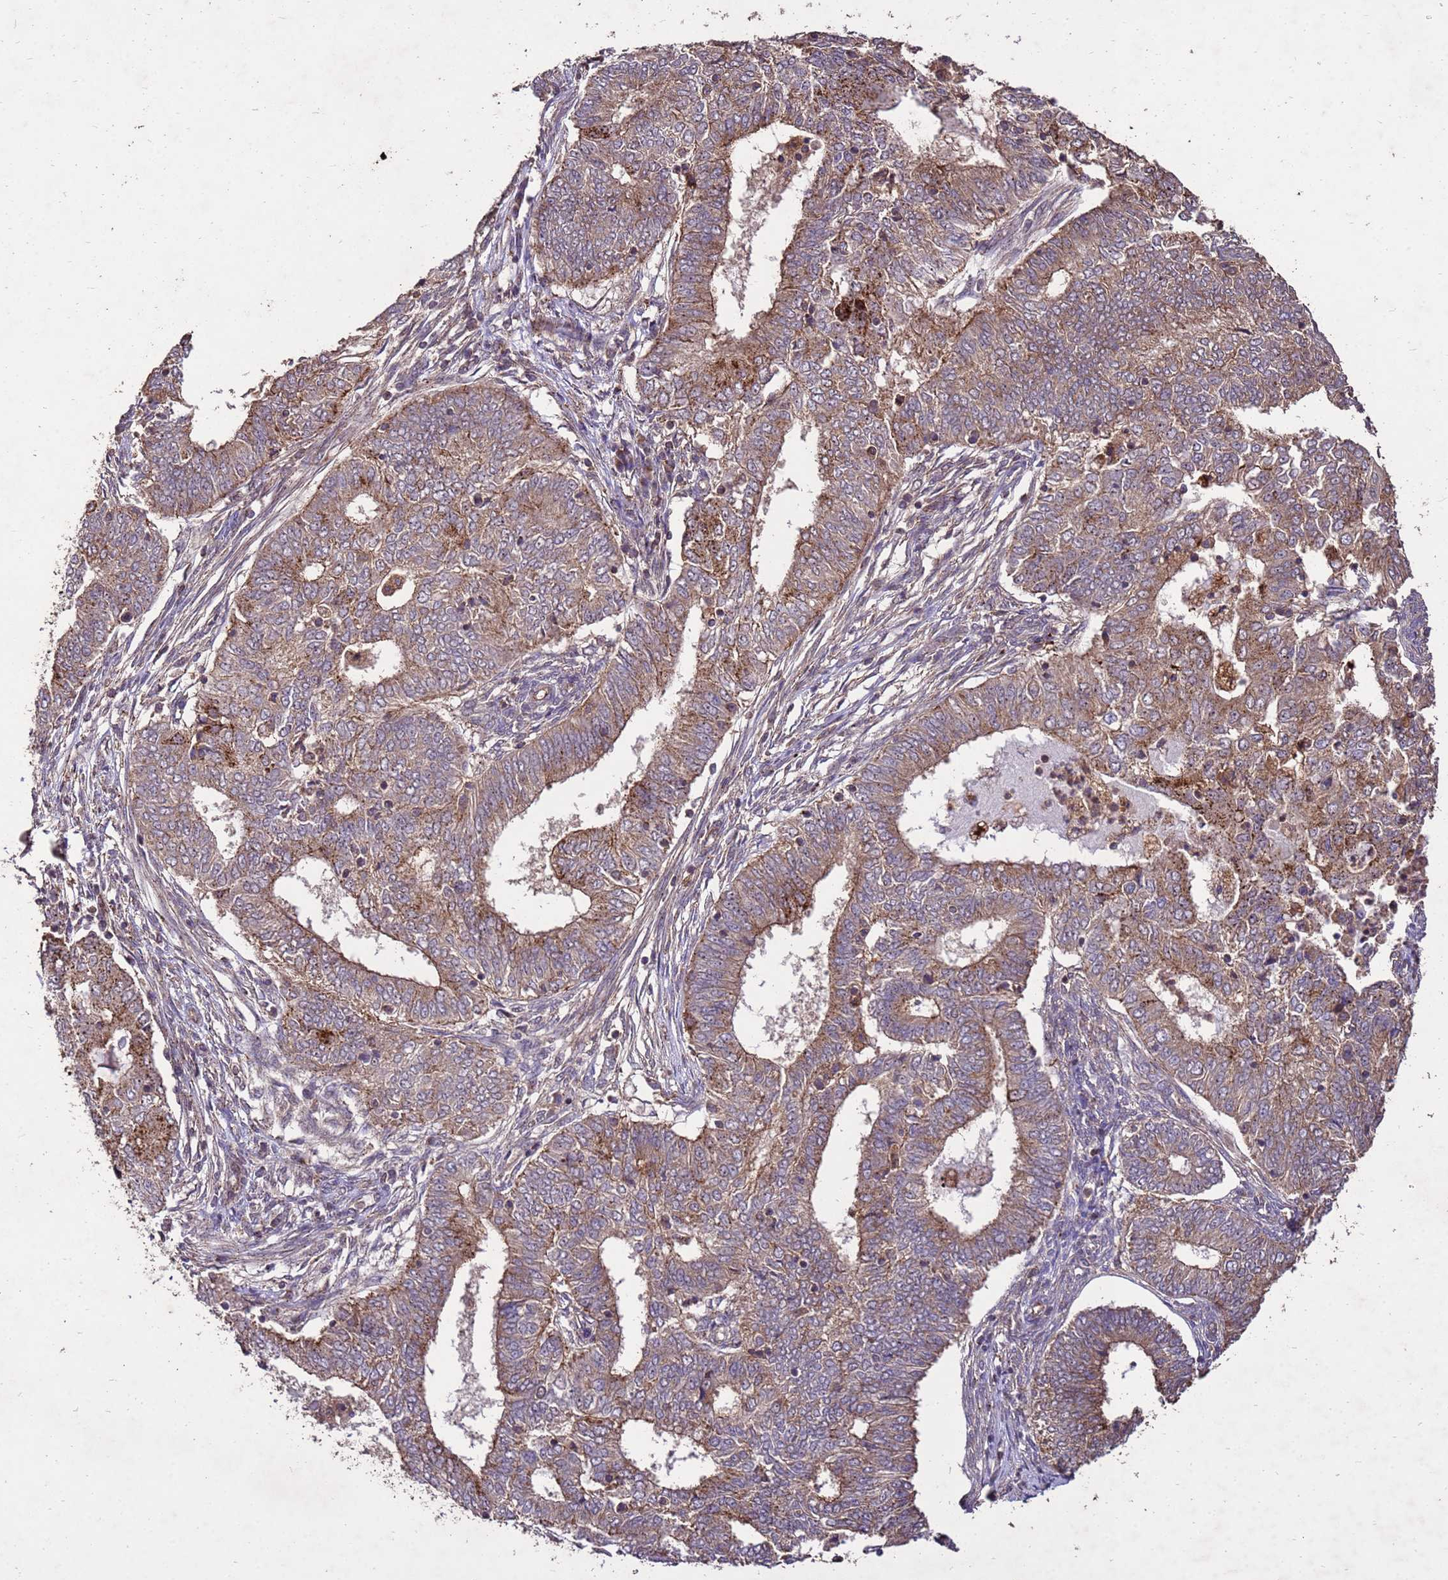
{"staining": {"intensity": "moderate", "quantity": ">75%", "location": "cytoplasmic/membranous"}, "tissue": "endometrial cancer", "cell_type": "Tumor cells", "image_type": "cancer", "snomed": [{"axis": "morphology", "description": "Adenocarcinoma, NOS"}, {"axis": "topography", "description": "Endometrium"}], "caption": "IHC (DAB (3,3'-diaminobenzidine)) staining of endometrial adenocarcinoma demonstrates moderate cytoplasmic/membranous protein staining in about >75% of tumor cells.", "gene": "TOR4A", "patient": {"sex": "female", "age": 62}}